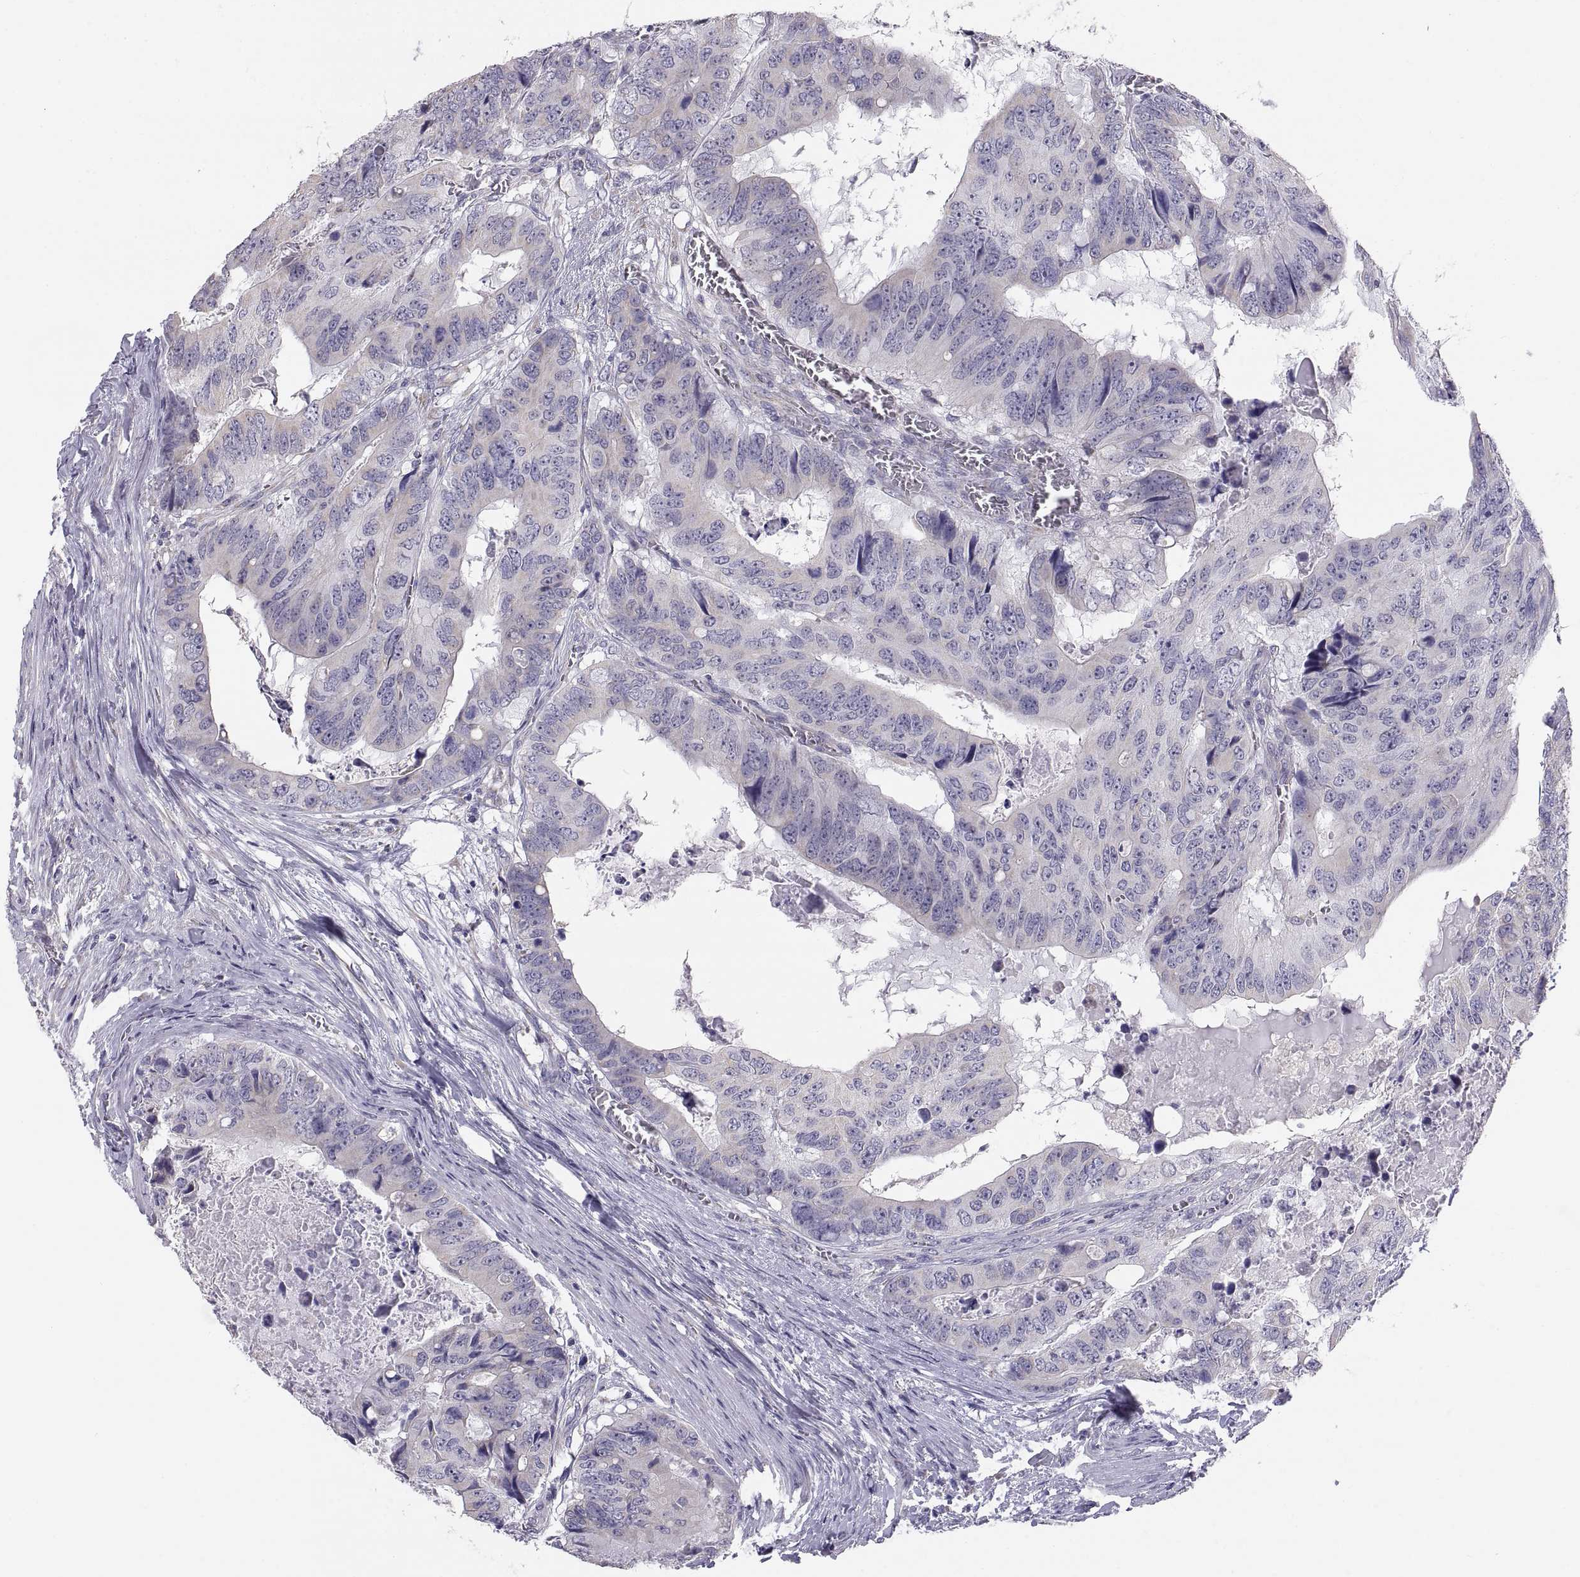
{"staining": {"intensity": "negative", "quantity": "none", "location": "none"}, "tissue": "colorectal cancer", "cell_type": "Tumor cells", "image_type": "cancer", "snomed": [{"axis": "morphology", "description": "Adenocarcinoma, NOS"}, {"axis": "topography", "description": "Colon"}], "caption": "DAB (3,3'-diaminobenzidine) immunohistochemical staining of adenocarcinoma (colorectal) exhibits no significant staining in tumor cells.", "gene": "TNNC1", "patient": {"sex": "male", "age": 79}}